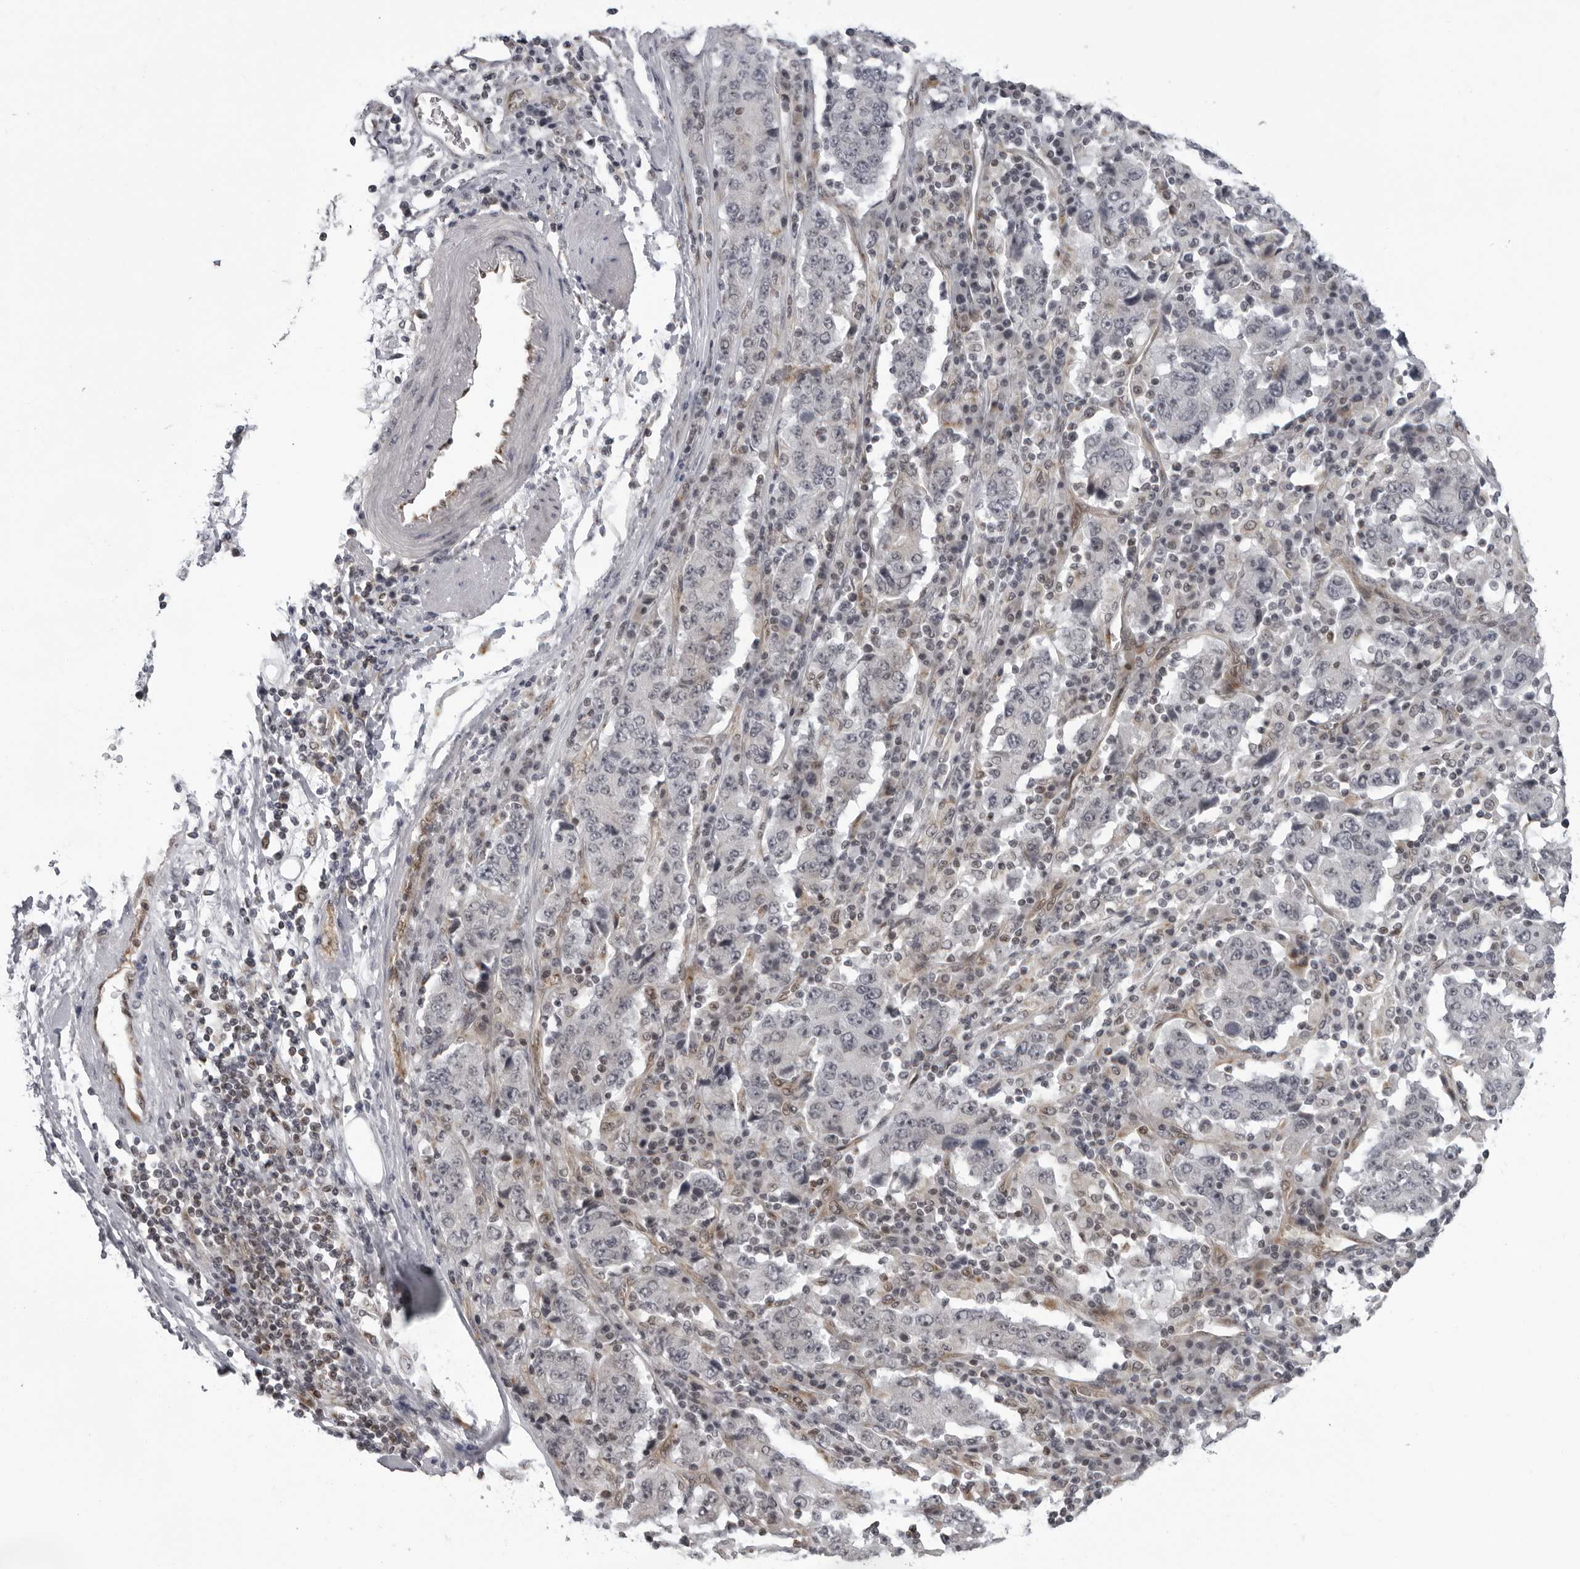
{"staining": {"intensity": "negative", "quantity": "none", "location": "none"}, "tissue": "stomach cancer", "cell_type": "Tumor cells", "image_type": "cancer", "snomed": [{"axis": "morphology", "description": "Normal tissue, NOS"}, {"axis": "morphology", "description": "Adenocarcinoma, NOS"}, {"axis": "topography", "description": "Stomach, upper"}, {"axis": "topography", "description": "Stomach"}], "caption": "The immunohistochemistry photomicrograph has no significant staining in tumor cells of stomach cancer tissue.", "gene": "MAPK12", "patient": {"sex": "male", "age": 59}}